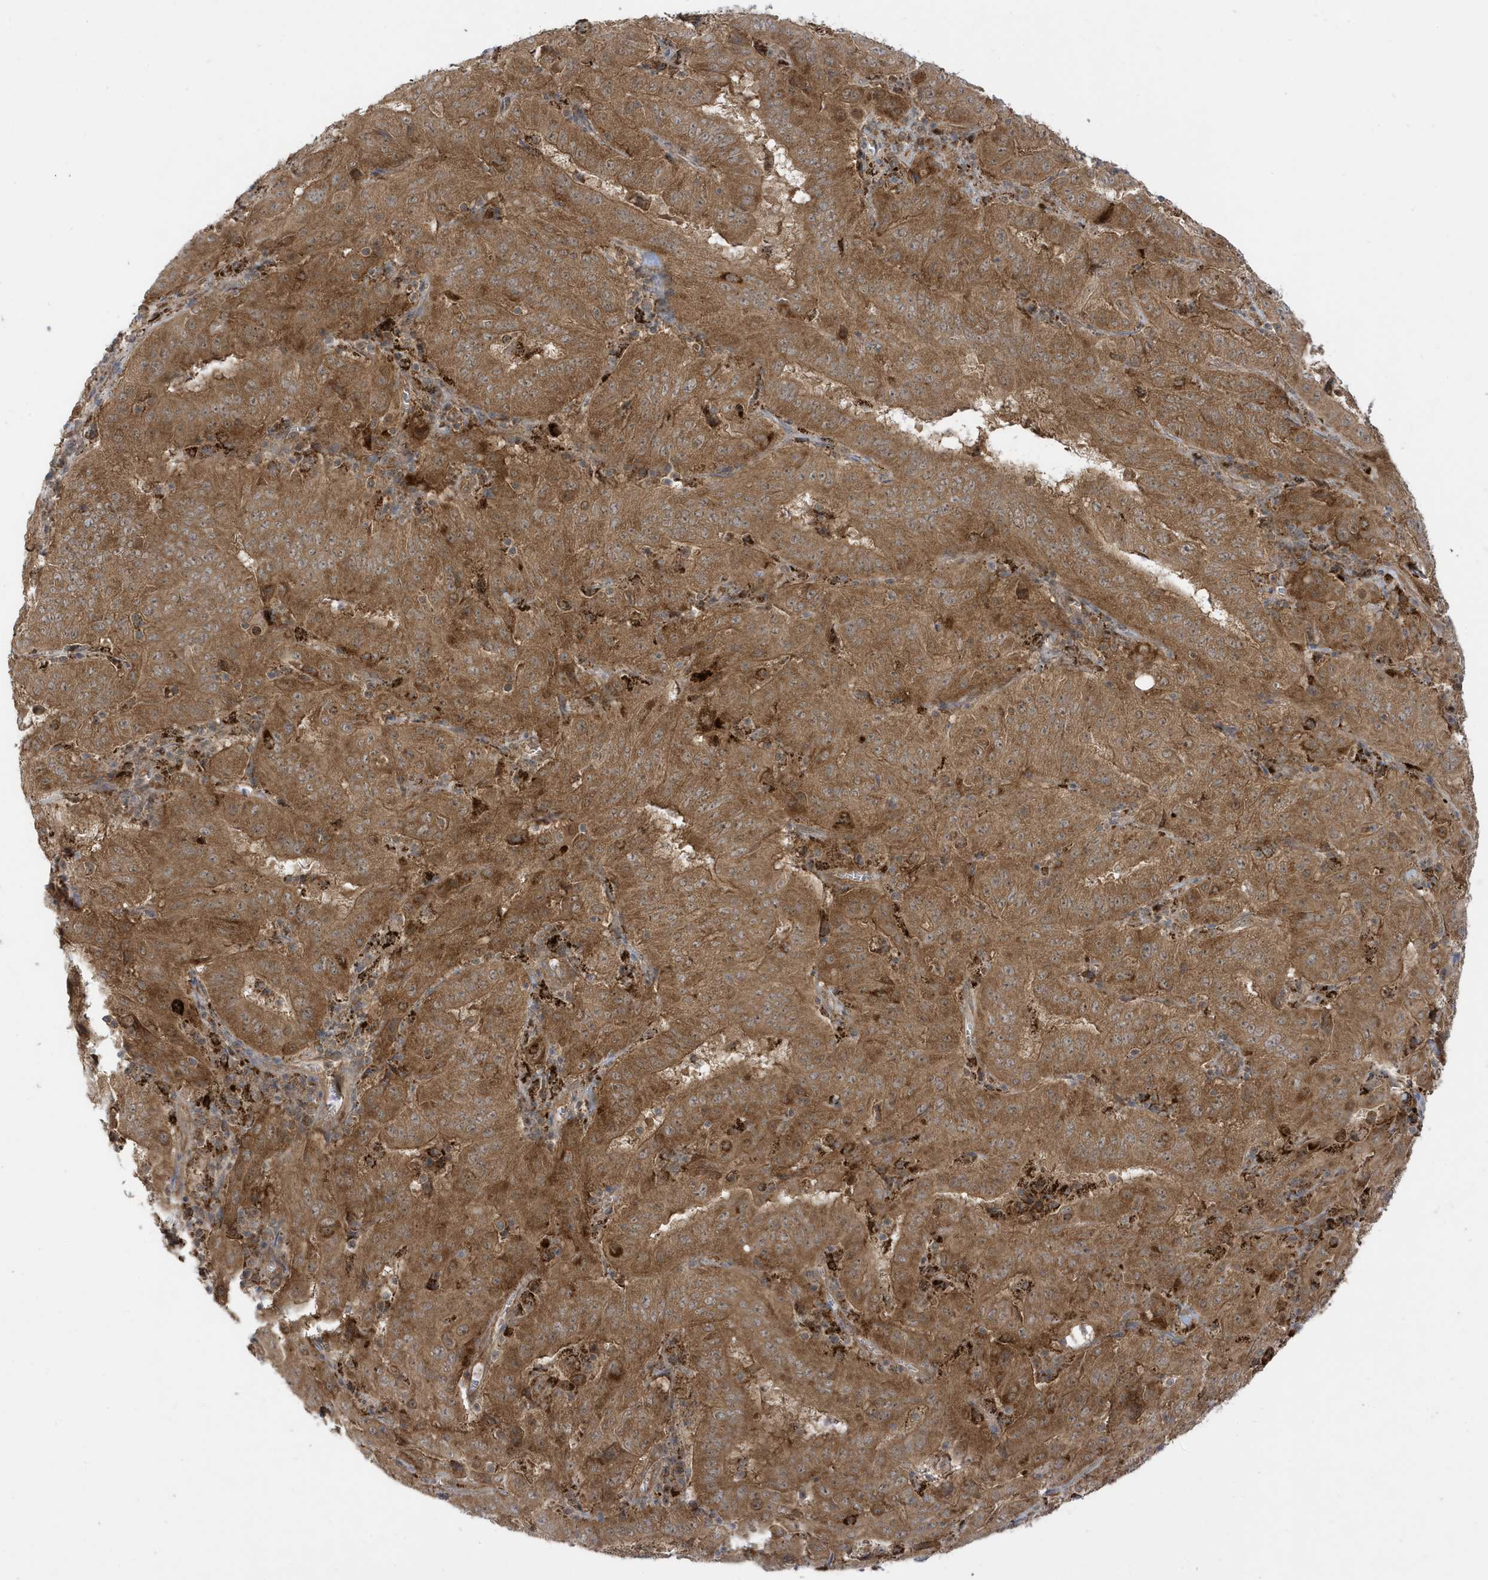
{"staining": {"intensity": "strong", "quantity": ">75%", "location": "cytoplasmic/membranous"}, "tissue": "pancreatic cancer", "cell_type": "Tumor cells", "image_type": "cancer", "snomed": [{"axis": "morphology", "description": "Adenocarcinoma, NOS"}, {"axis": "topography", "description": "Pancreas"}], "caption": "A photomicrograph of pancreatic cancer stained for a protein reveals strong cytoplasmic/membranous brown staining in tumor cells. Ihc stains the protein of interest in brown and the nuclei are stained blue.", "gene": "DHX36", "patient": {"sex": "male", "age": 63}}